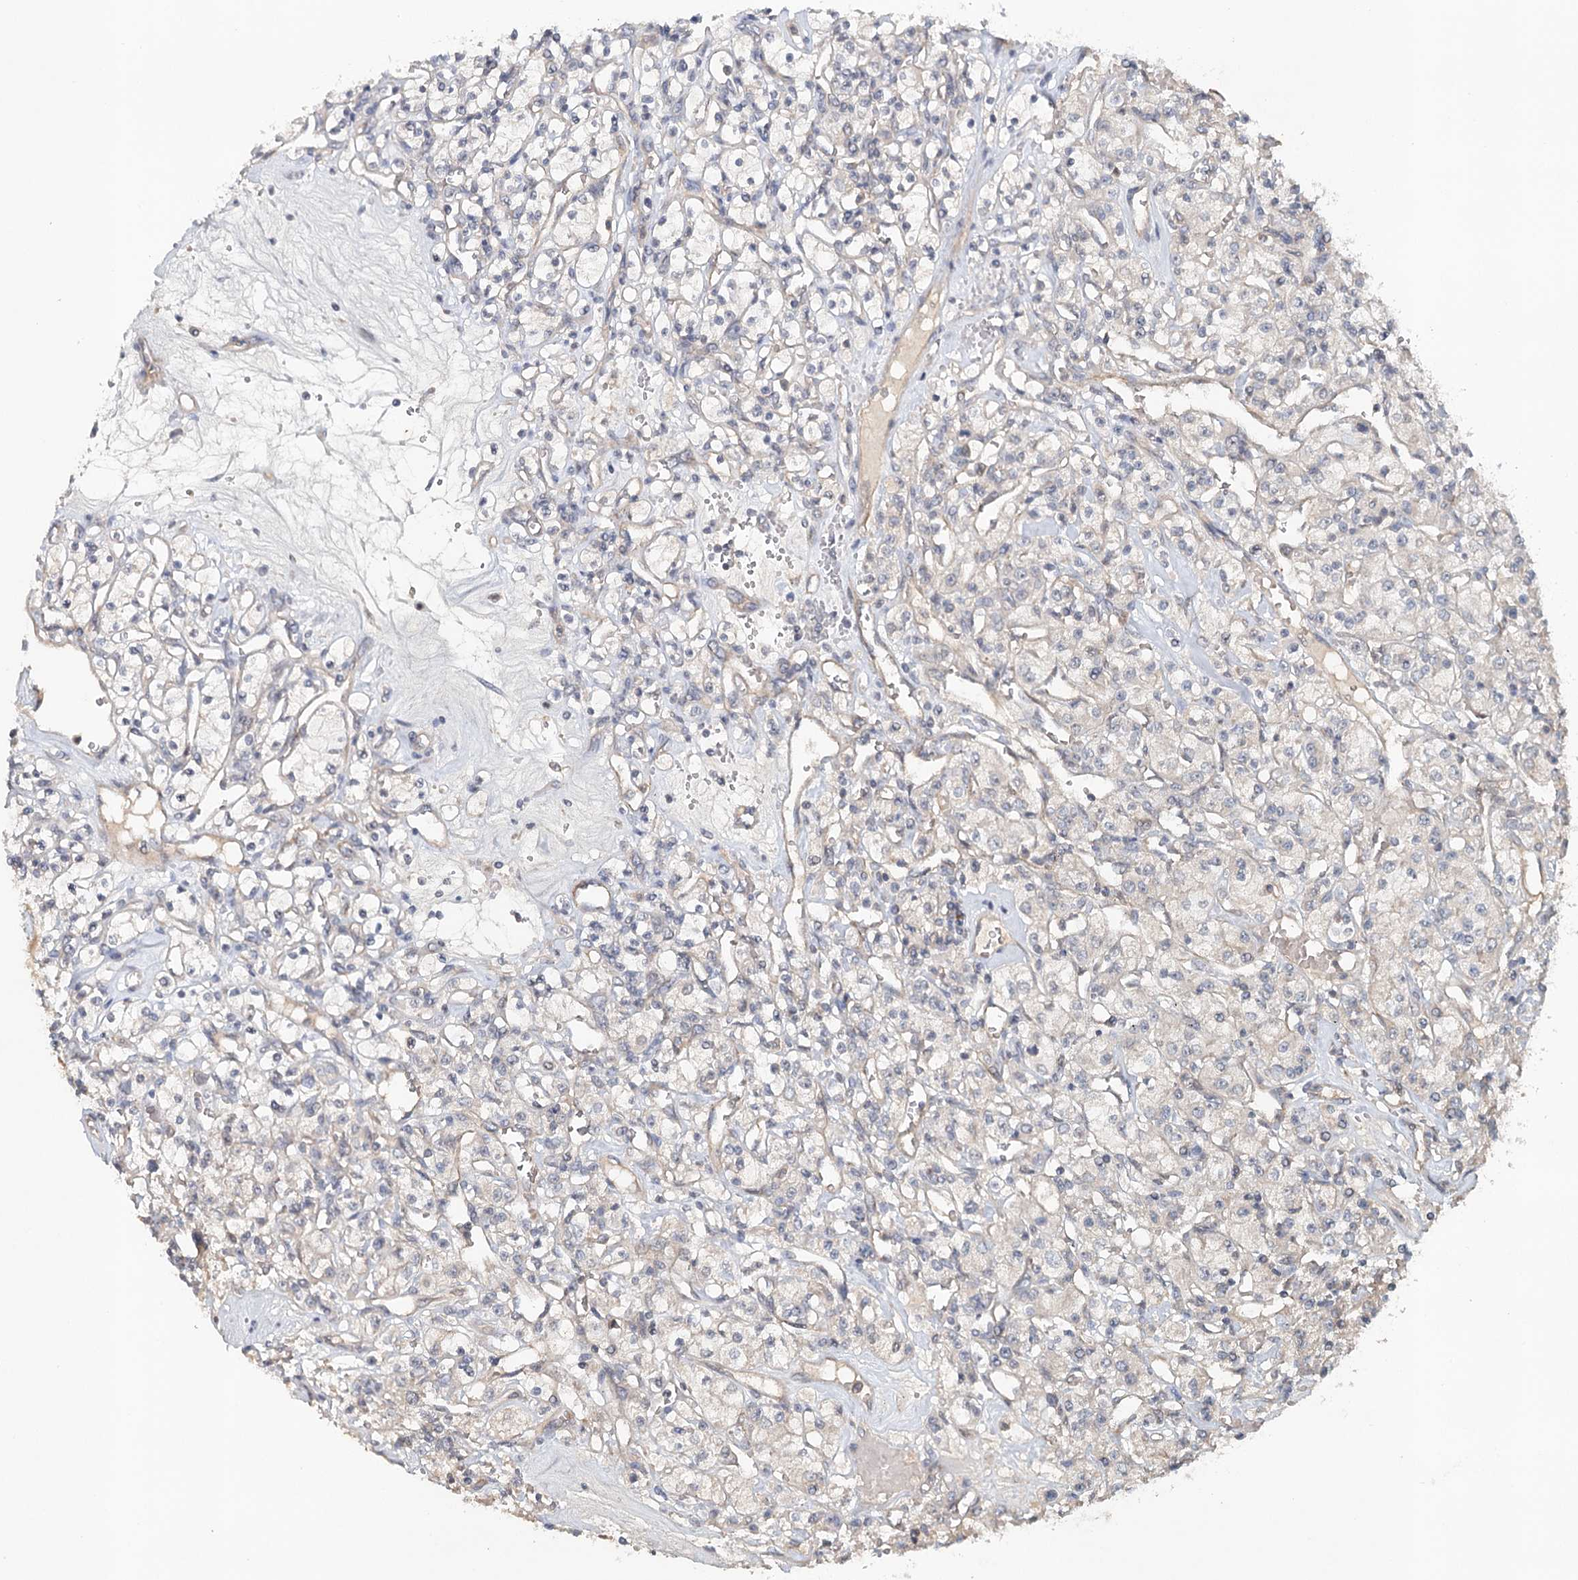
{"staining": {"intensity": "weak", "quantity": "<25%", "location": "cytoplasmic/membranous"}, "tissue": "renal cancer", "cell_type": "Tumor cells", "image_type": "cancer", "snomed": [{"axis": "morphology", "description": "Adenocarcinoma, NOS"}, {"axis": "topography", "description": "Kidney"}], "caption": "The micrograph demonstrates no significant positivity in tumor cells of renal adenocarcinoma.", "gene": "SYNPO", "patient": {"sex": "female", "age": 59}}